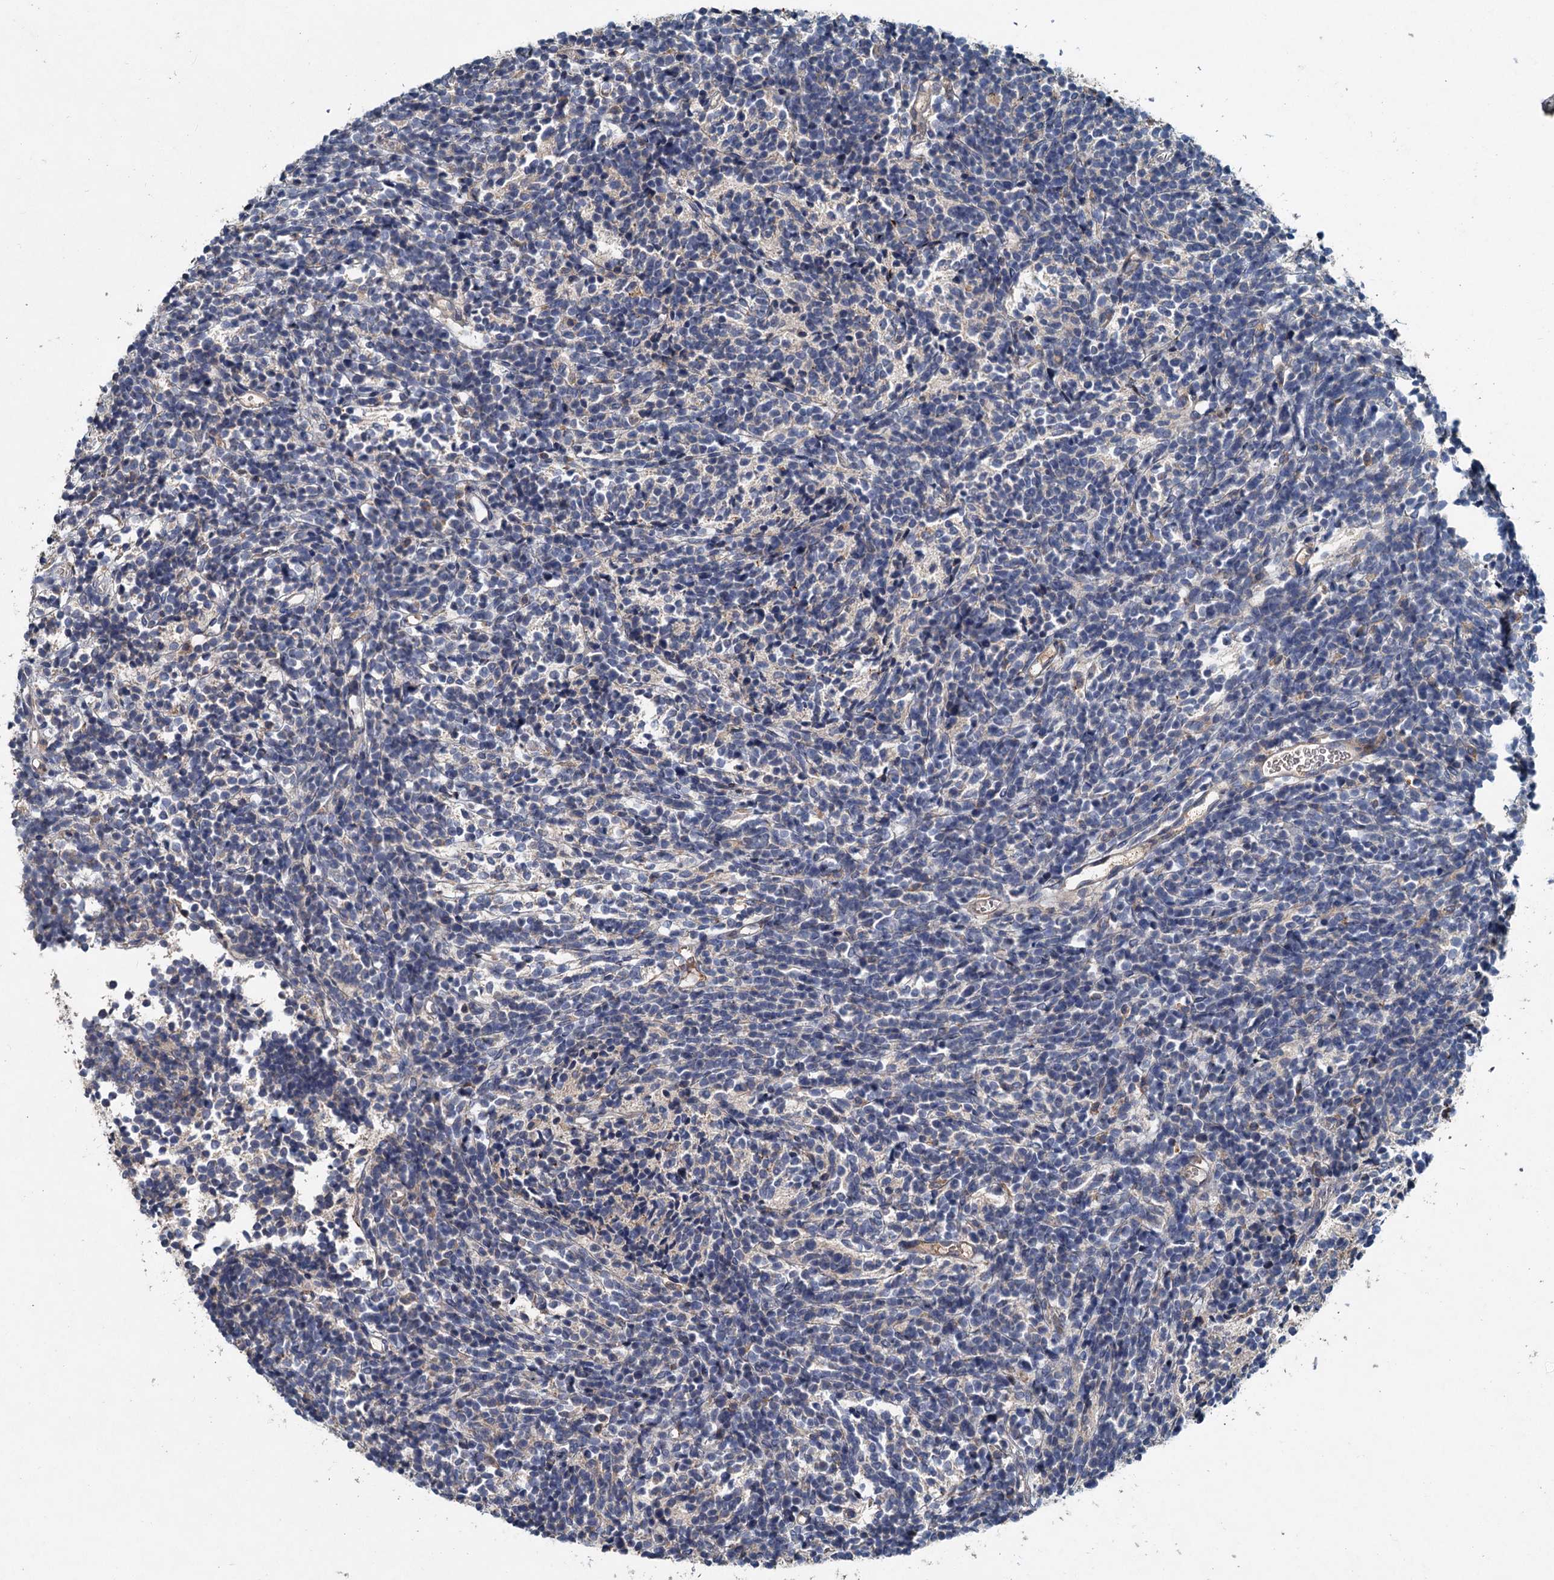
{"staining": {"intensity": "negative", "quantity": "none", "location": "none"}, "tissue": "glioma", "cell_type": "Tumor cells", "image_type": "cancer", "snomed": [{"axis": "morphology", "description": "Glioma, malignant, Low grade"}, {"axis": "topography", "description": "Brain"}], "caption": "This is an immunohistochemistry (IHC) micrograph of malignant glioma (low-grade). There is no expression in tumor cells.", "gene": "TAPBPL", "patient": {"sex": "female", "age": 1}}